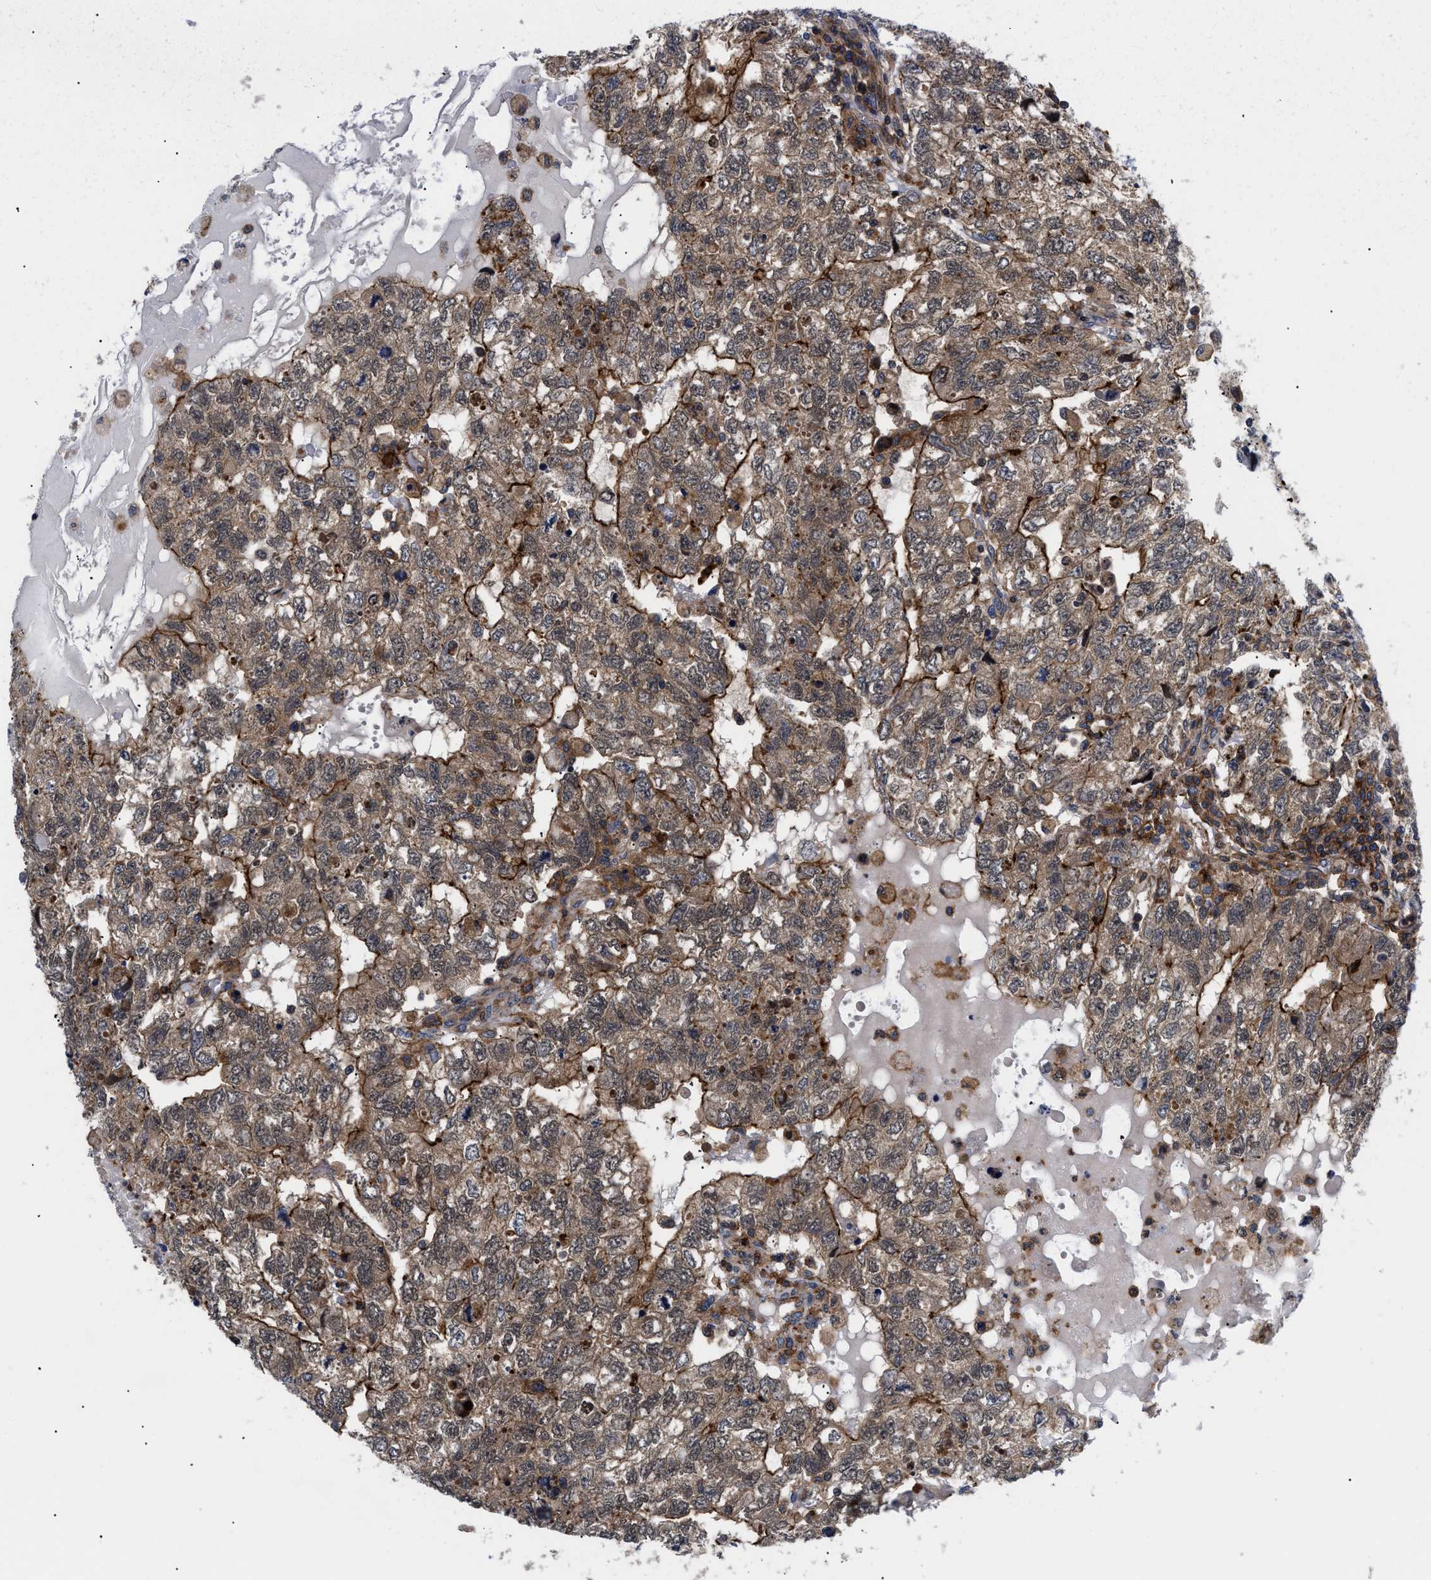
{"staining": {"intensity": "moderate", "quantity": ">75%", "location": "cytoplasmic/membranous"}, "tissue": "testis cancer", "cell_type": "Tumor cells", "image_type": "cancer", "snomed": [{"axis": "morphology", "description": "Carcinoma, Embryonal, NOS"}, {"axis": "topography", "description": "Testis"}], "caption": "Protein staining reveals moderate cytoplasmic/membranous expression in approximately >75% of tumor cells in testis cancer. Using DAB (brown) and hematoxylin (blue) stains, captured at high magnification using brightfield microscopy.", "gene": "SPAST", "patient": {"sex": "male", "age": 36}}